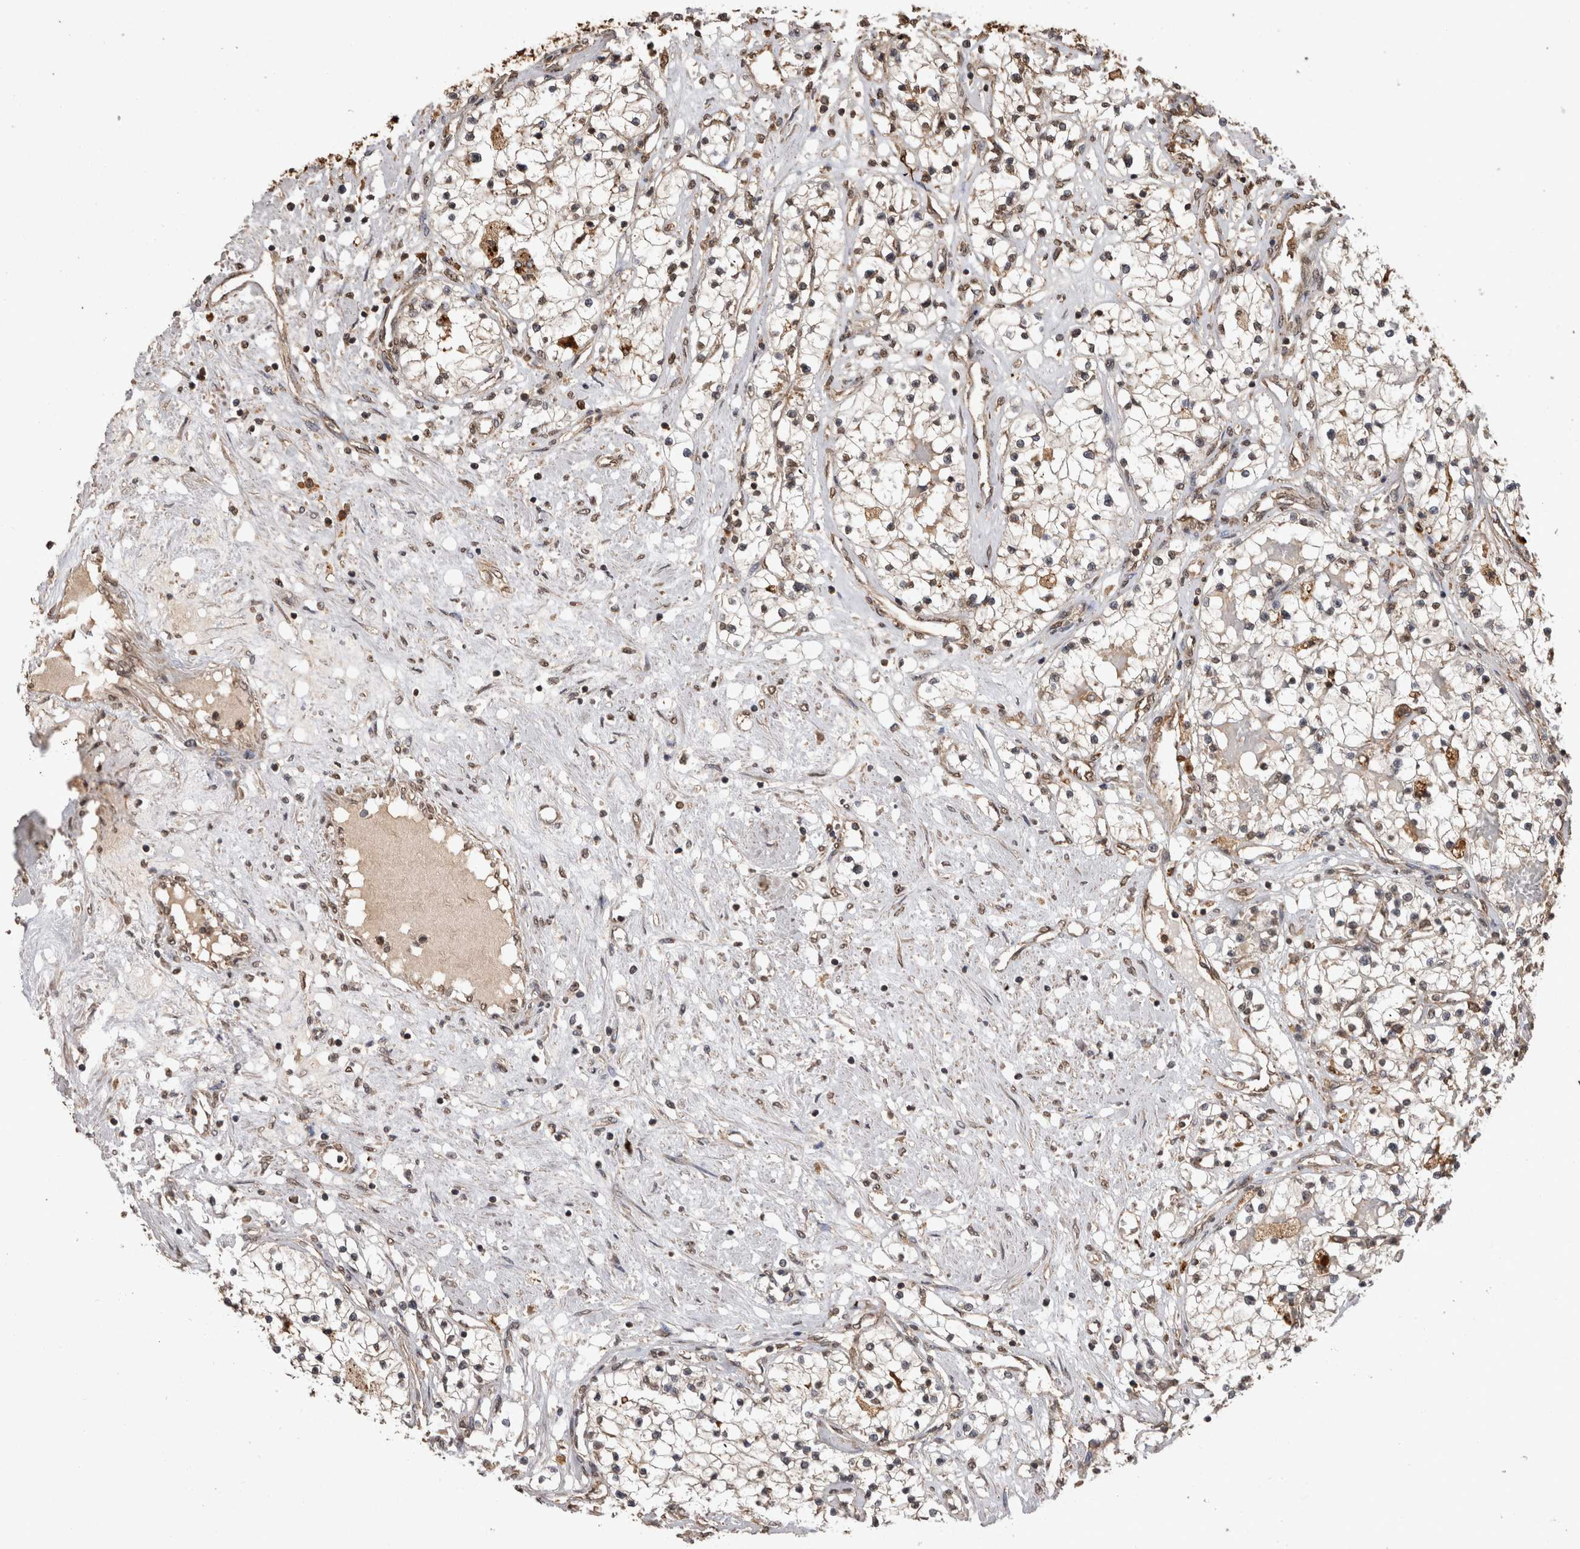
{"staining": {"intensity": "weak", "quantity": ">75%", "location": "cytoplasmic/membranous,nuclear"}, "tissue": "renal cancer", "cell_type": "Tumor cells", "image_type": "cancer", "snomed": [{"axis": "morphology", "description": "Adenocarcinoma, NOS"}, {"axis": "topography", "description": "Kidney"}], "caption": "This is an image of IHC staining of renal adenocarcinoma, which shows weak staining in the cytoplasmic/membranous and nuclear of tumor cells.", "gene": "SOCS5", "patient": {"sex": "male", "age": 68}}